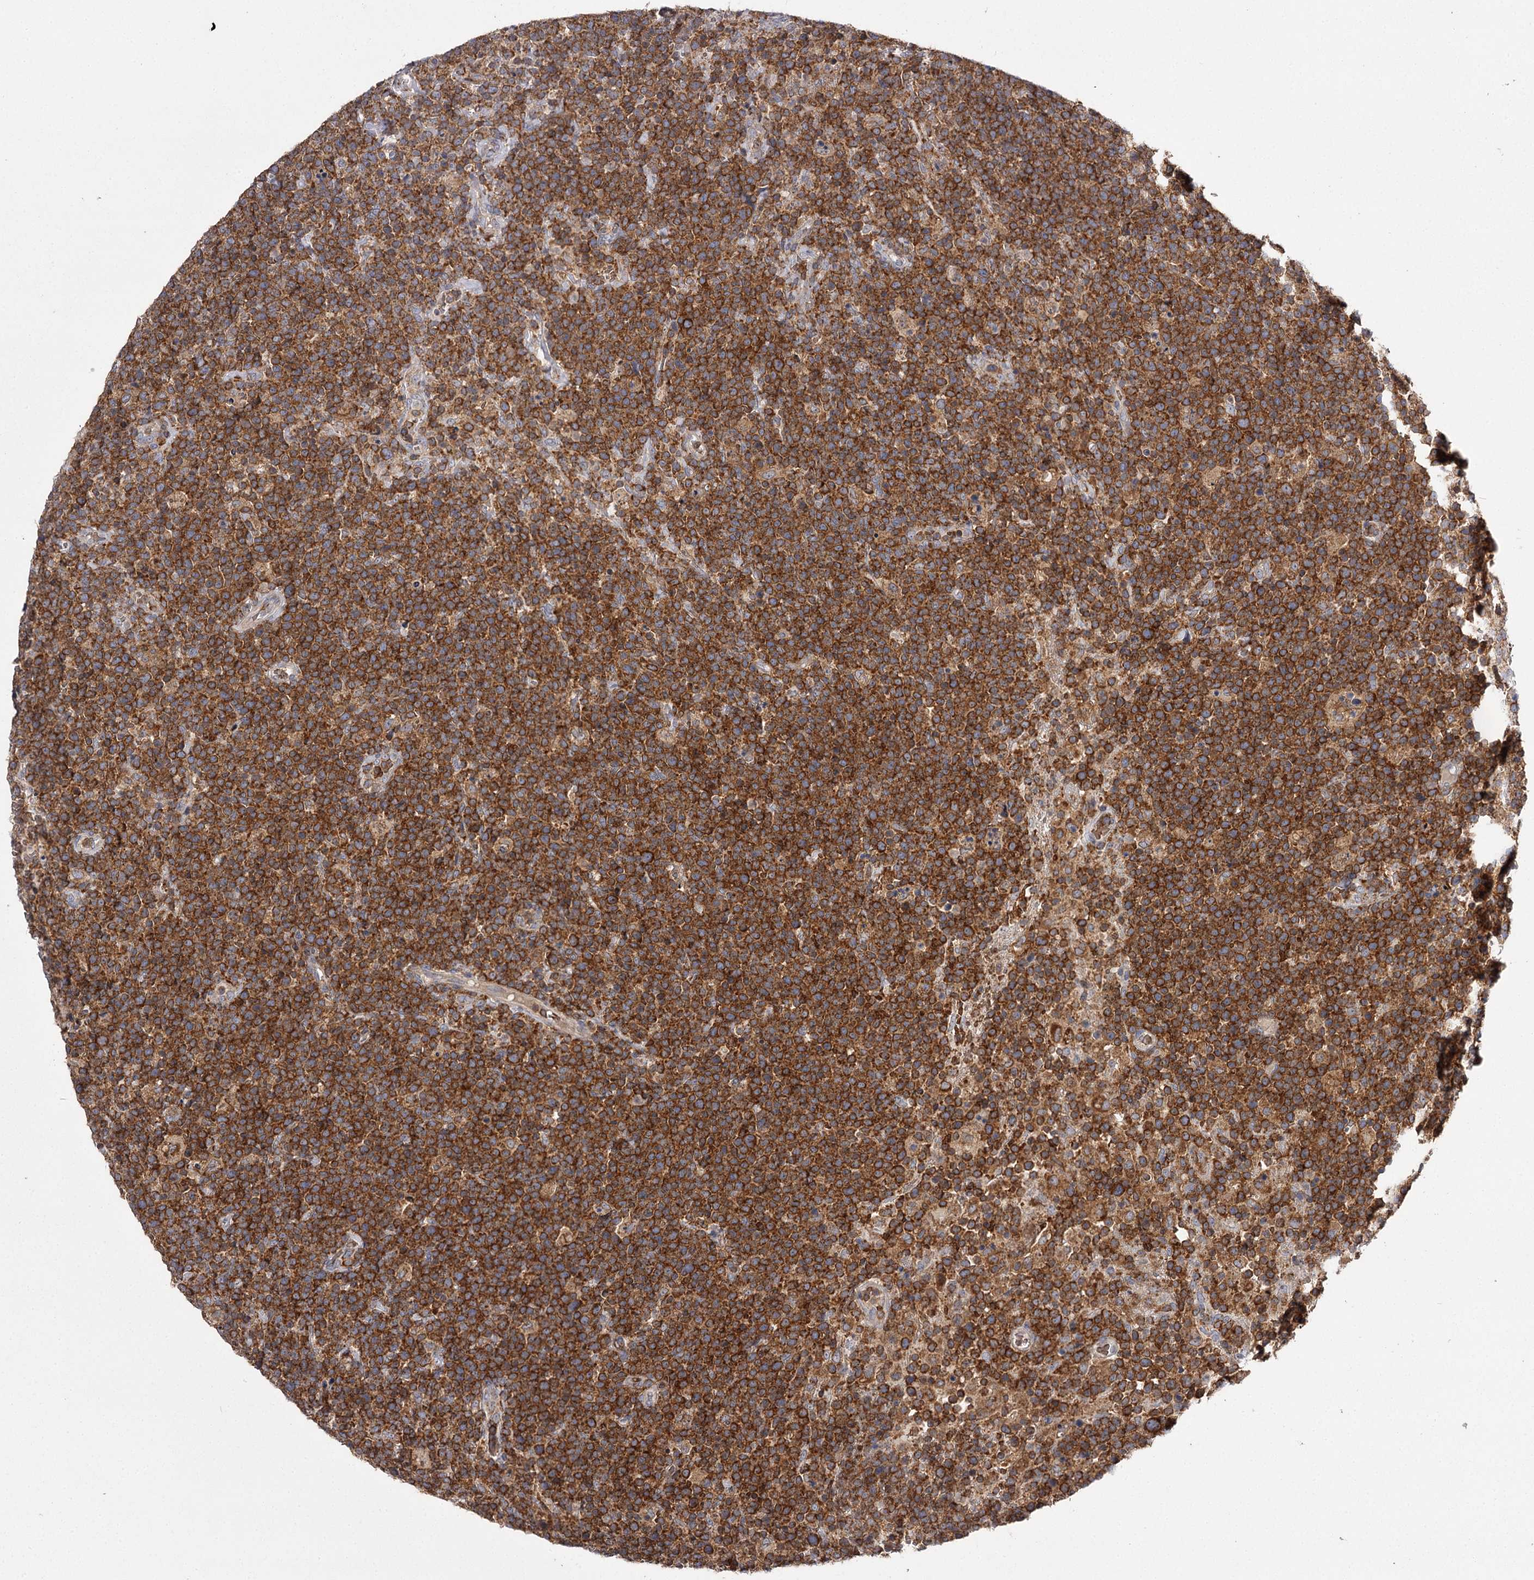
{"staining": {"intensity": "strong", "quantity": ">75%", "location": "cytoplasmic/membranous"}, "tissue": "lymphoma", "cell_type": "Tumor cells", "image_type": "cancer", "snomed": [{"axis": "morphology", "description": "Malignant lymphoma, non-Hodgkin's type, High grade"}, {"axis": "topography", "description": "Lymph node"}], "caption": "Brown immunohistochemical staining in human lymphoma displays strong cytoplasmic/membranous staining in about >75% of tumor cells.", "gene": "RASSF6", "patient": {"sex": "male", "age": 61}}